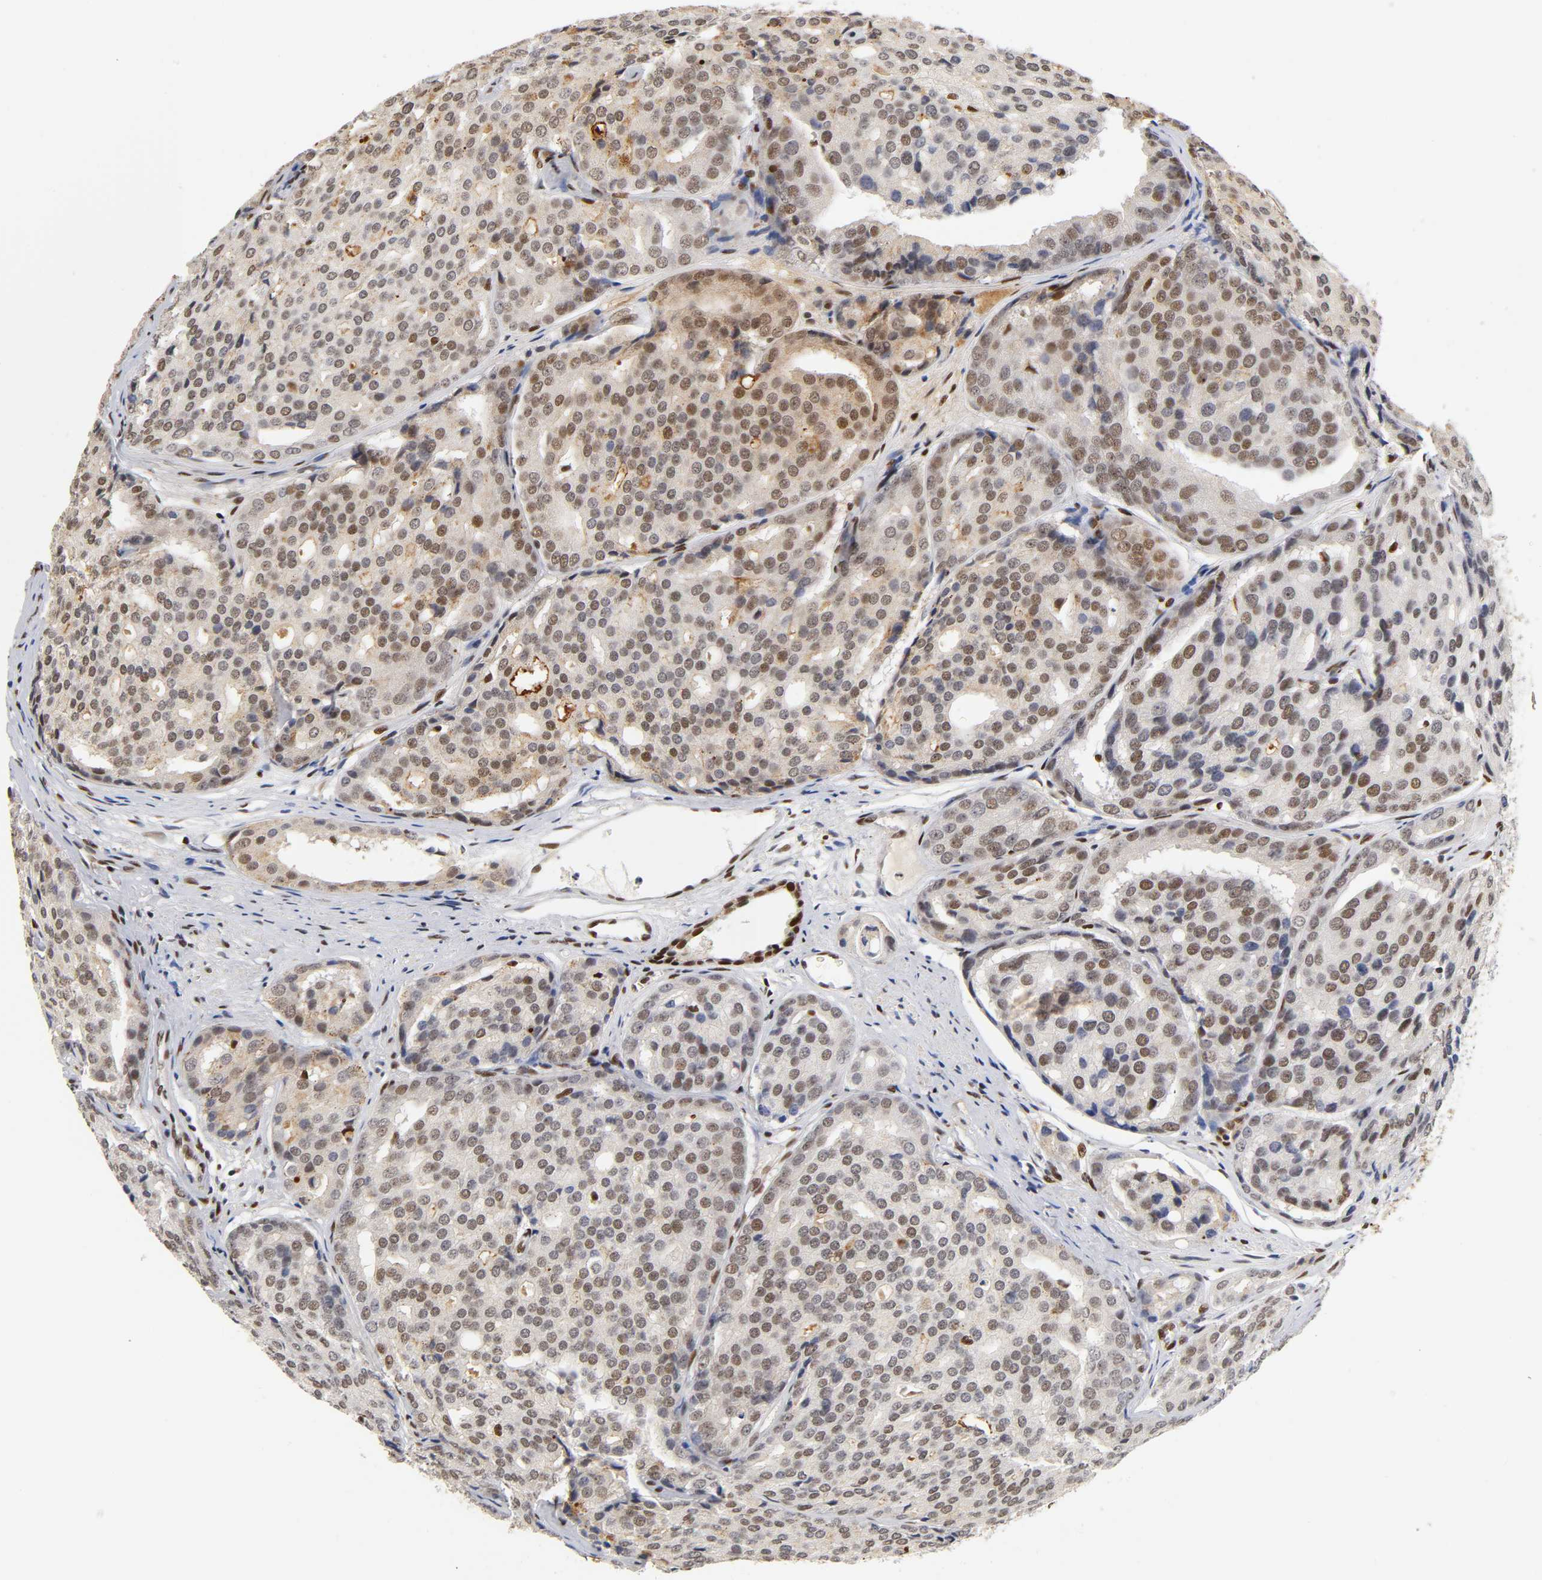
{"staining": {"intensity": "strong", "quantity": ">75%", "location": "cytoplasmic/membranous,nuclear"}, "tissue": "prostate cancer", "cell_type": "Tumor cells", "image_type": "cancer", "snomed": [{"axis": "morphology", "description": "Adenocarcinoma, High grade"}, {"axis": "topography", "description": "Prostate"}], "caption": "A high amount of strong cytoplasmic/membranous and nuclear positivity is seen in about >75% of tumor cells in prostate cancer (adenocarcinoma (high-grade)) tissue.", "gene": "NR3C1", "patient": {"sex": "male", "age": 64}}